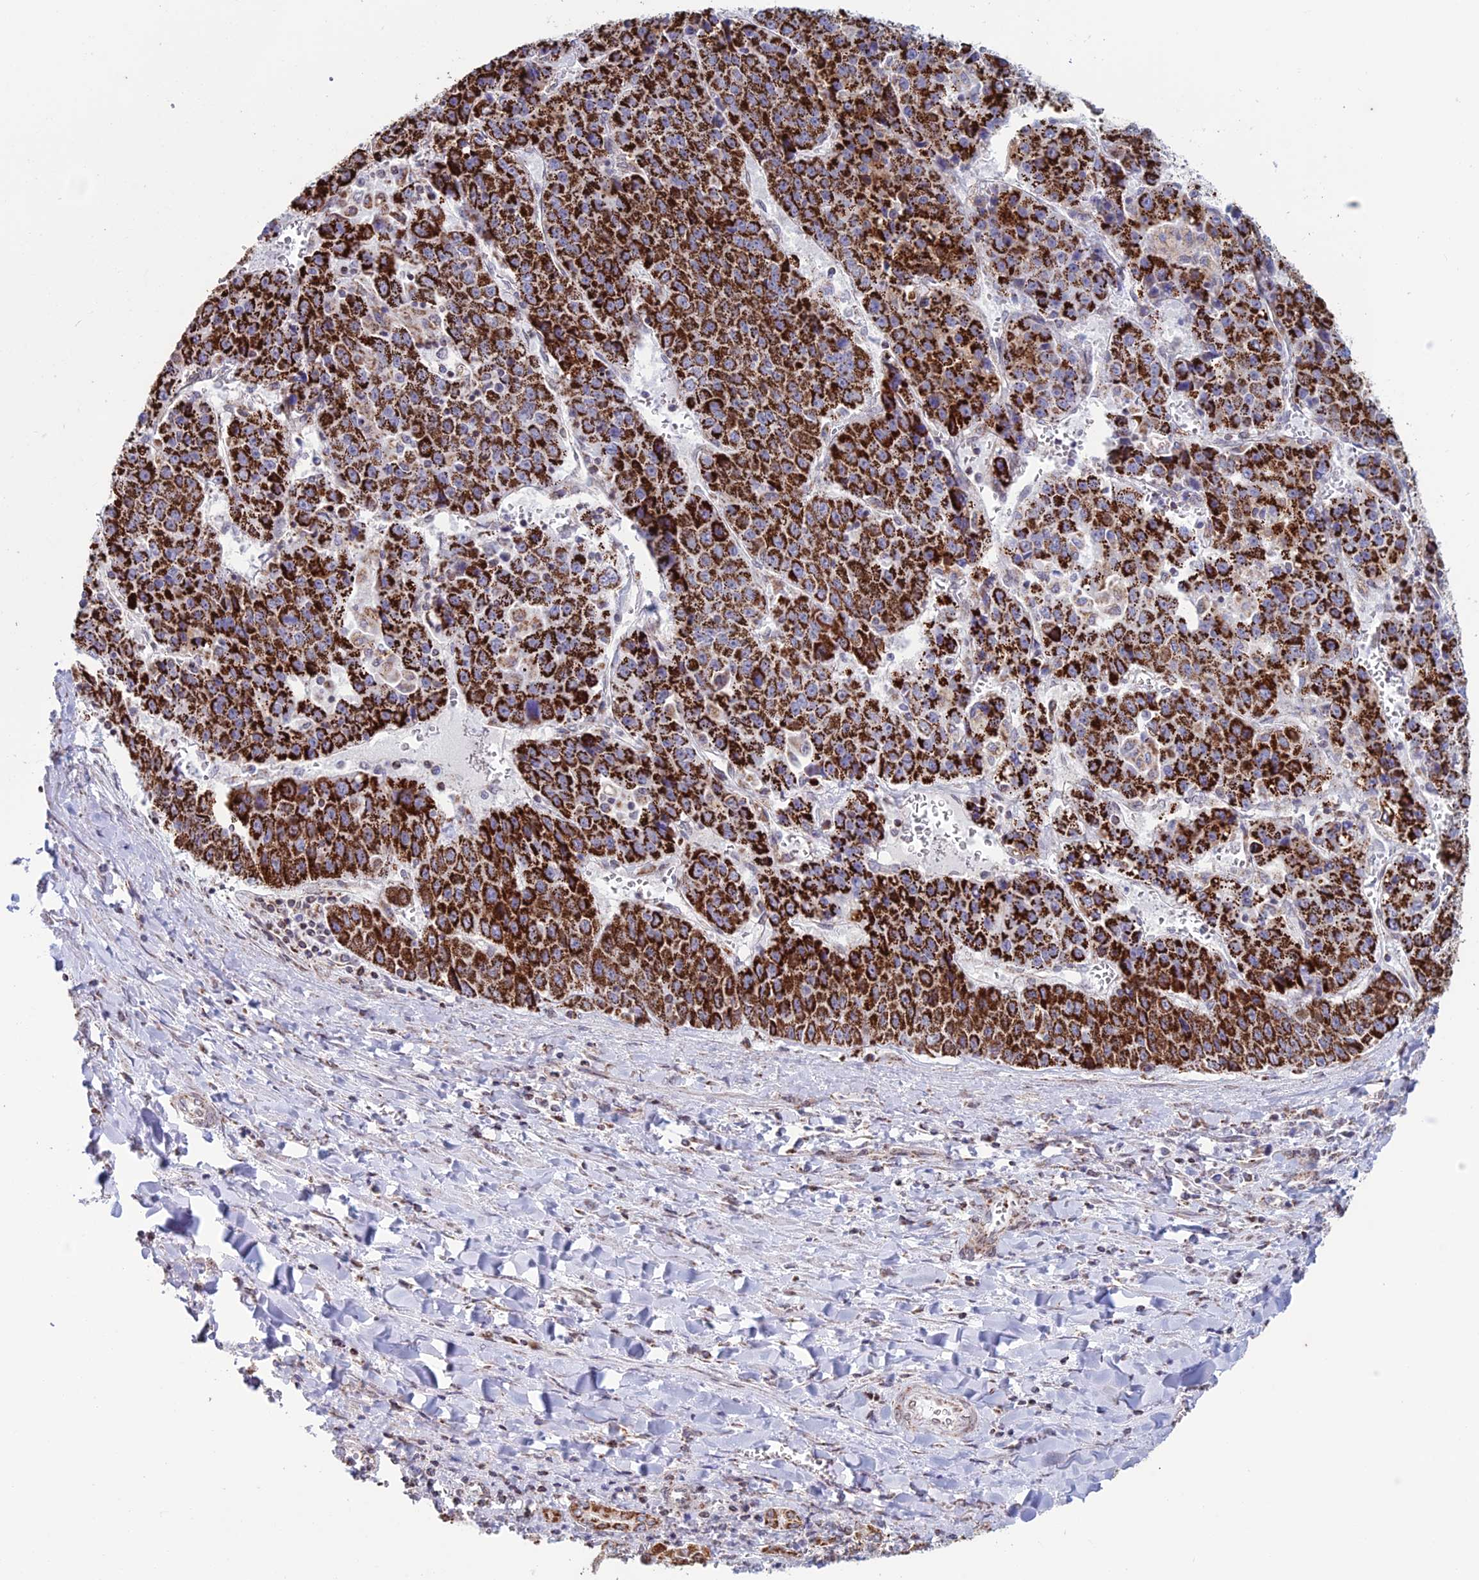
{"staining": {"intensity": "strong", "quantity": ">75%", "location": "cytoplasmic/membranous"}, "tissue": "liver cancer", "cell_type": "Tumor cells", "image_type": "cancer", "snomed": [{"axis": "morphology", "description": "Carcinoma, Hepatocellular, NOS"}, {"axis": "topography", "description": "Liver"}], "caption": "Brown immunohistochemical staining in human liver hepatocellular carcinoma demonstrates strong cytoplasmic/membranous staining in about >75% of tumor cells.", "gene": "ZNG1B", "patient": {"sex": "female", "age": 53}}